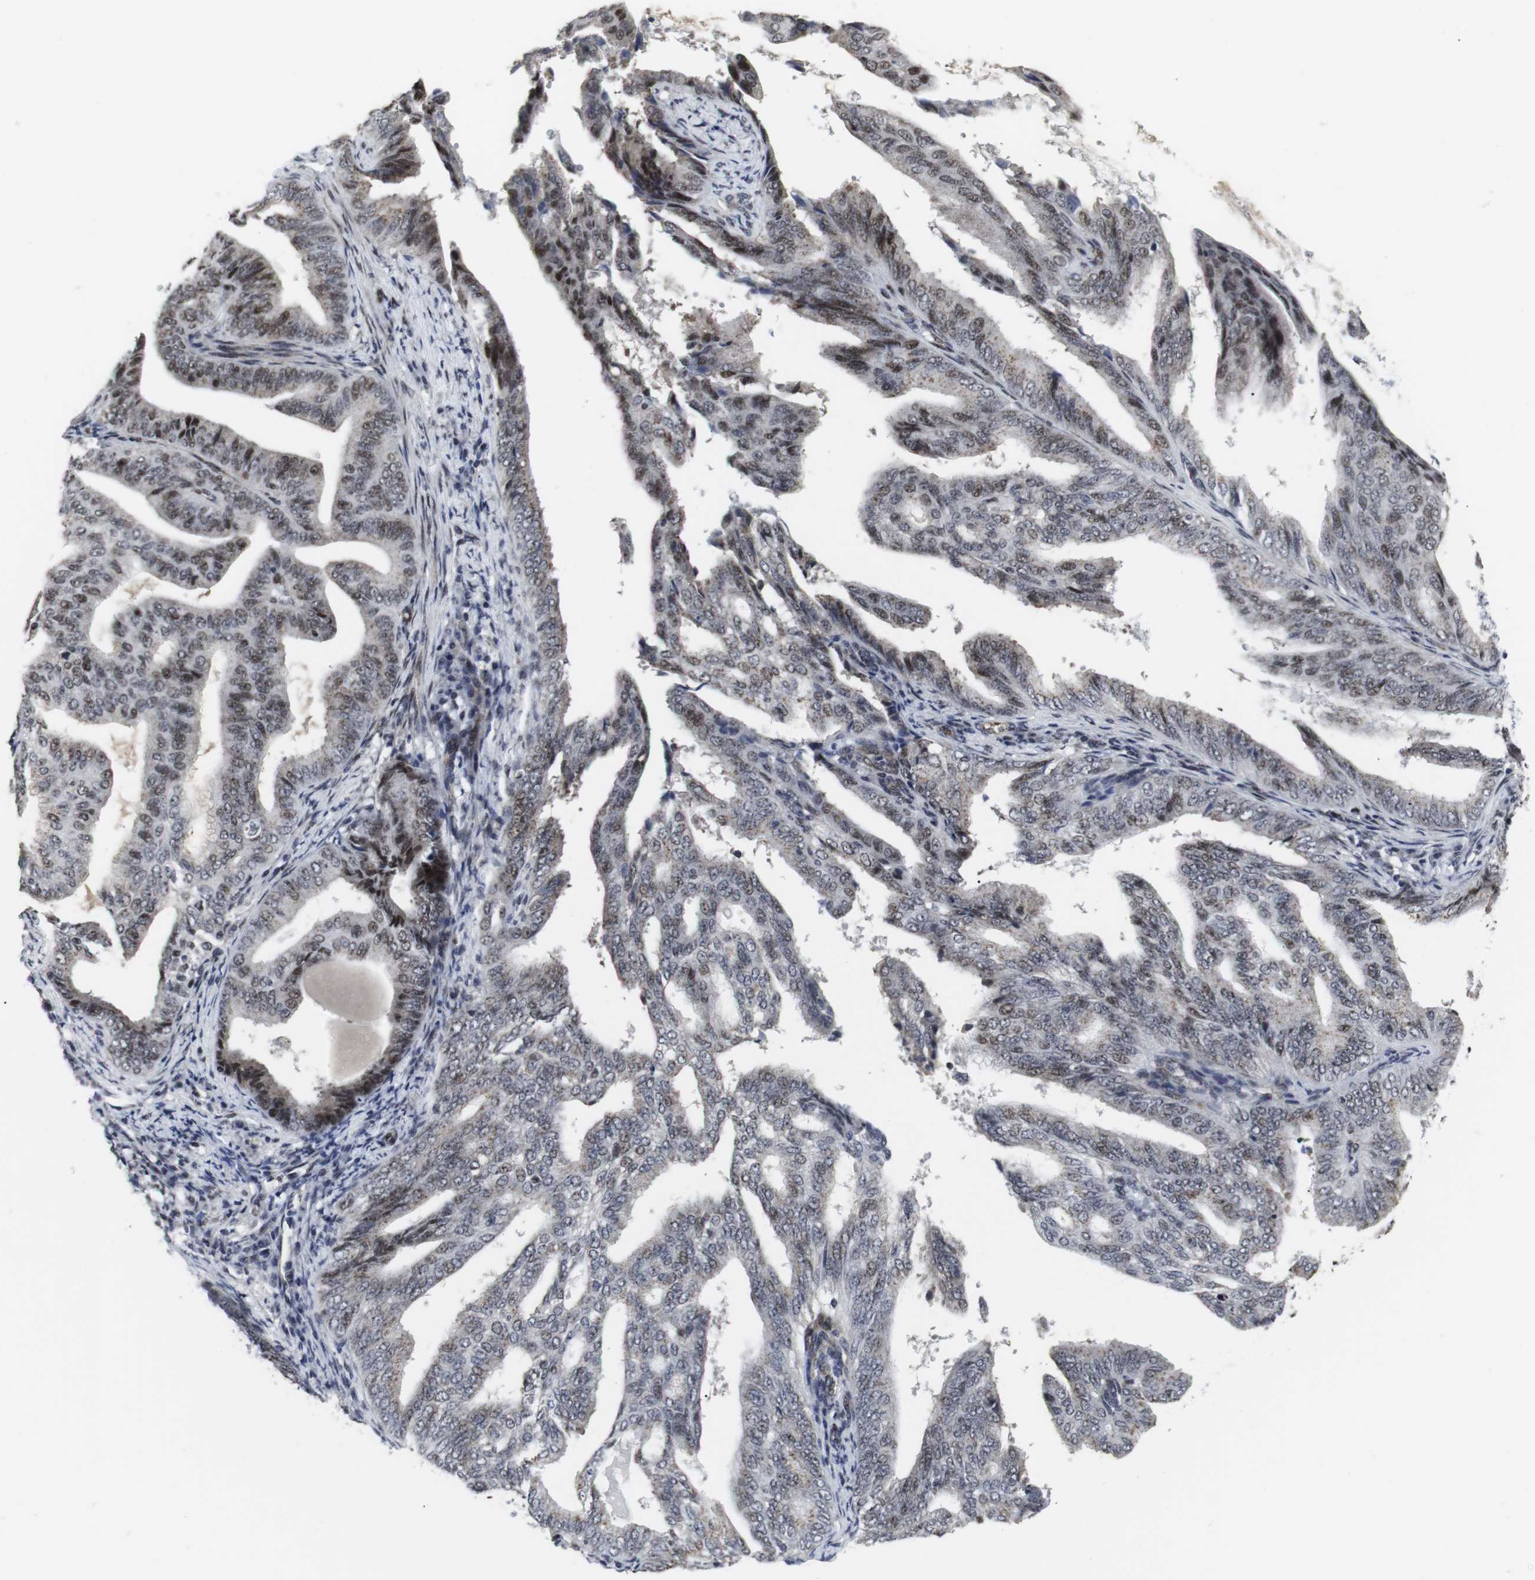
{"staining": {"intensity": "weak", "quantity": "25%-75%", "location": "nuclear"}, "tissue": "endometrial cancer", "cell_type": "Tumor cells", "image_type": "cancer", "snomed": [{"axis": "morphology", "description": "Adenocarcinoma, NOS"}, {"axis": "topography", "description": "Endometrium"}], "caption": "A high-resolution image shows immunohistochemistry (IHC) staining of endometrial cancer (adenocarcinoma), which demonstrates weak nuclear staining in approximately 25%-75% of tumor cells.", "gene": "MLH1", "patient": {"sex": "female", "age": 58}}